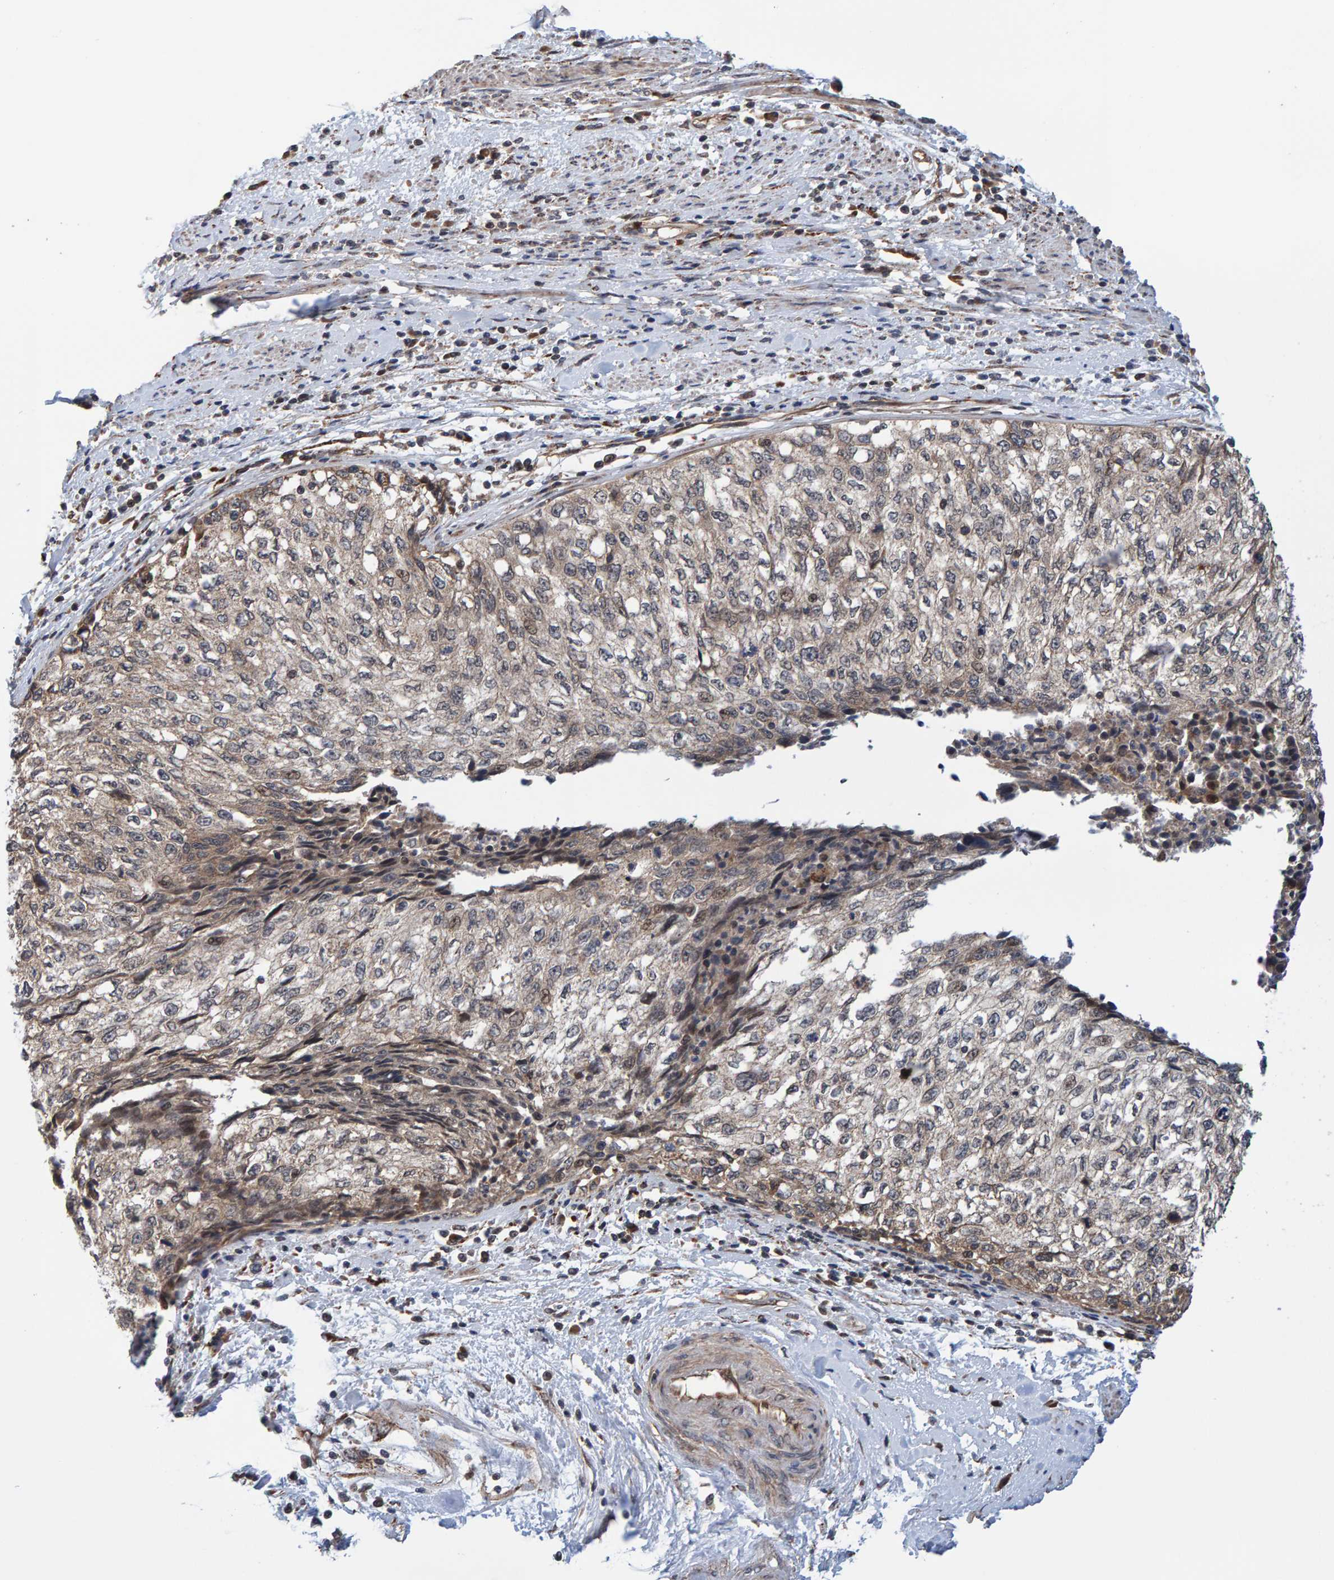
{"staining": {"intensity": "weak", "quantity": "<25%", "location": "cytoplasmic/membranous"}, "tissue": "cervical cancer", "cell_type": "Tumor cells", "image_type": "cancer", "snomed": [{"axis": "morphology", "description": "Squamous cell carcinoma, NOS"}, {"axis": "topography", "description": "Cervix"}], "caption": "Immunohistochemical staining of cervical cancer reveals no significant staining in tumor cells.", "gene": "SCRN2", "patient": {"sex": "female", "age": 57}}